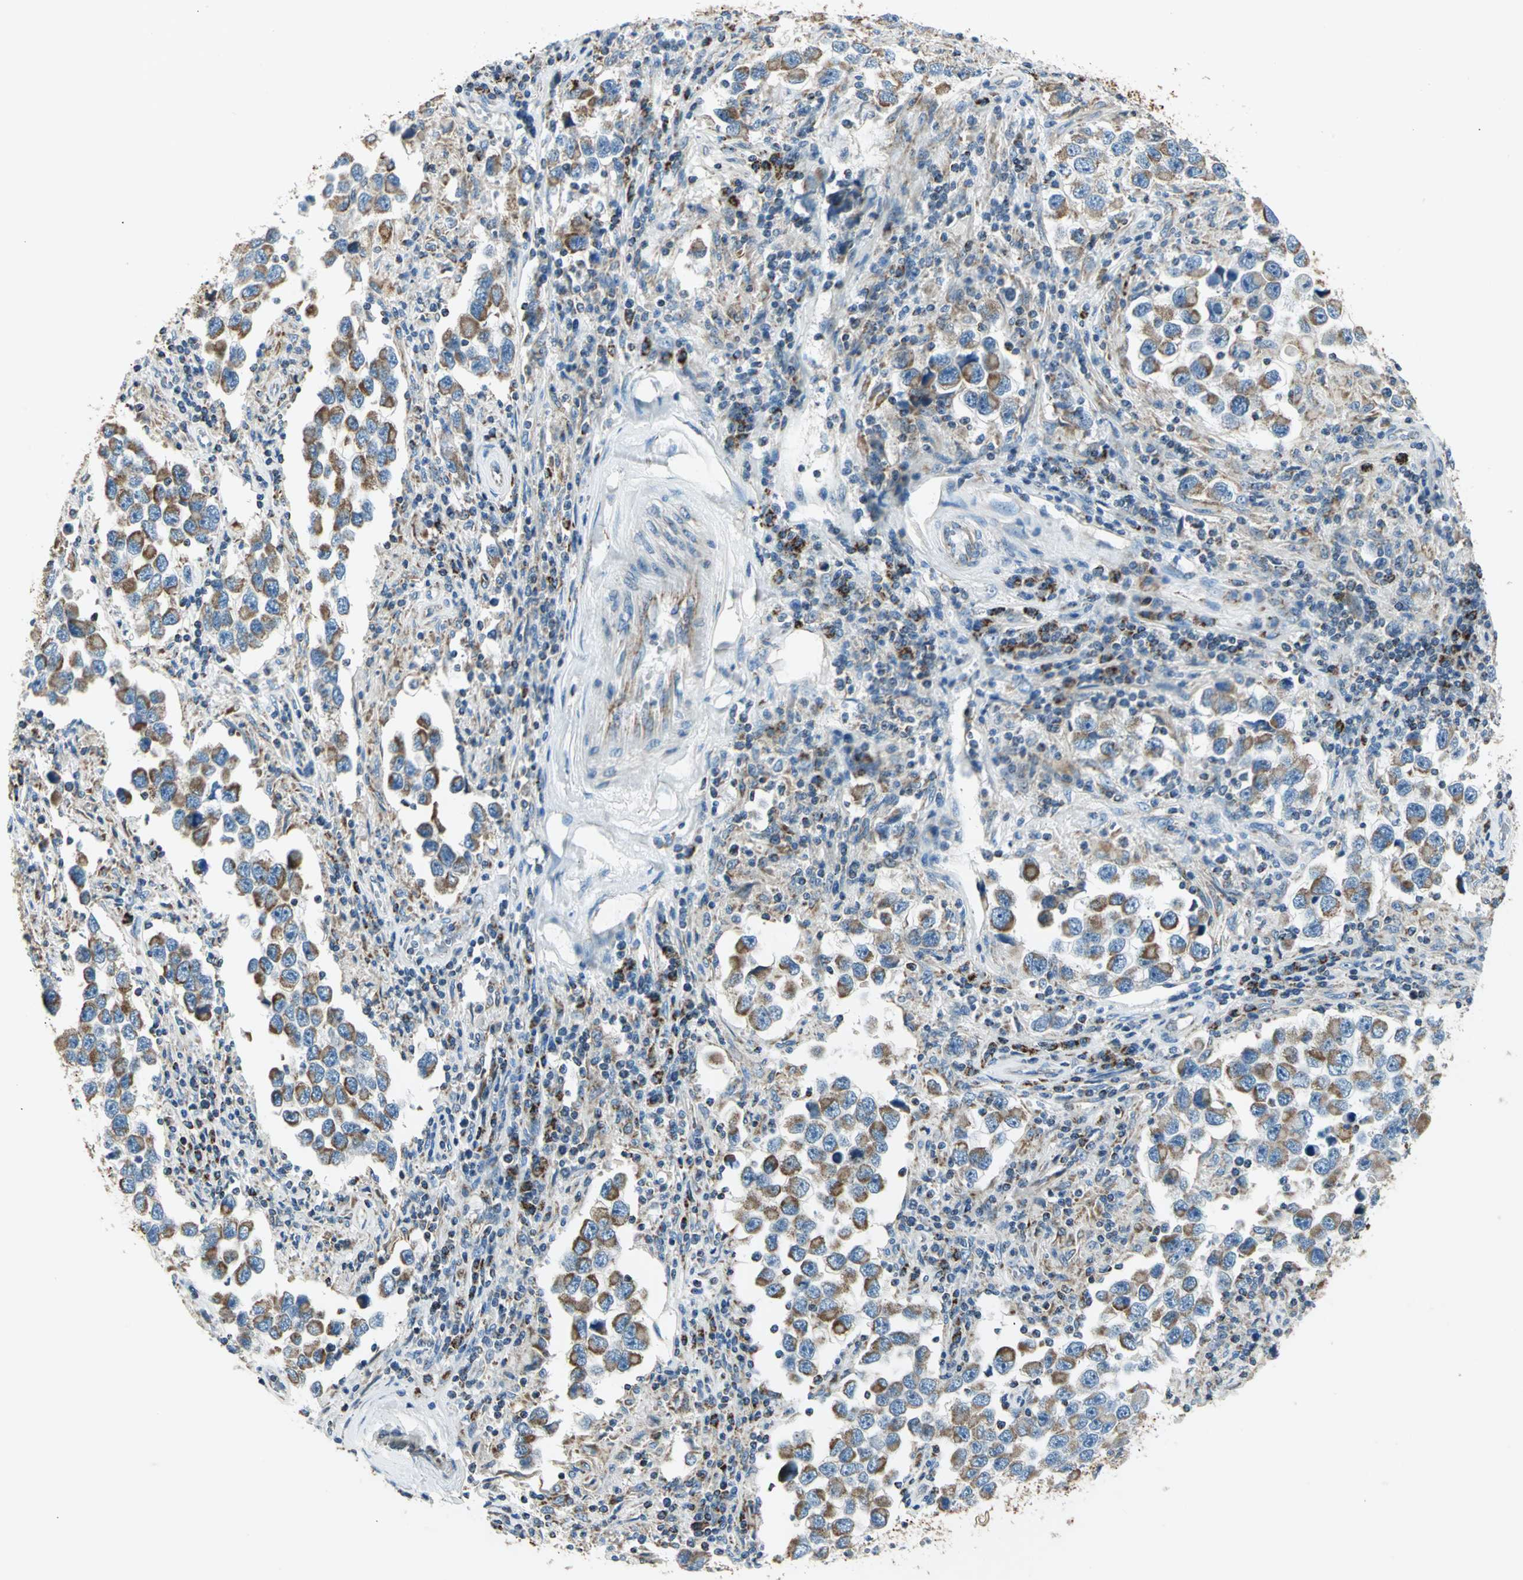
{"staining": {"intensity": "moderate", "quantity": ">75%", "location": "cytoplasmic/membranous"}, "tissue": "testis cancer", "cell_type": "Tumor cells", "image_type": "cancer", "snomed": [{"axis": "morphology", "description": "Carcinoma, Embryonal, NOS"}, {"axis": "topography", "description": "Testis"}], "caption": "A photomicrograph showing moderate cytoplasmic/membranous positivity in about >75% of tumor cells in testis cancer, as visualized by brown immunohistochemical staining.", "gene": "ACADM", "patient": {"sex": "male", "age": 21}}